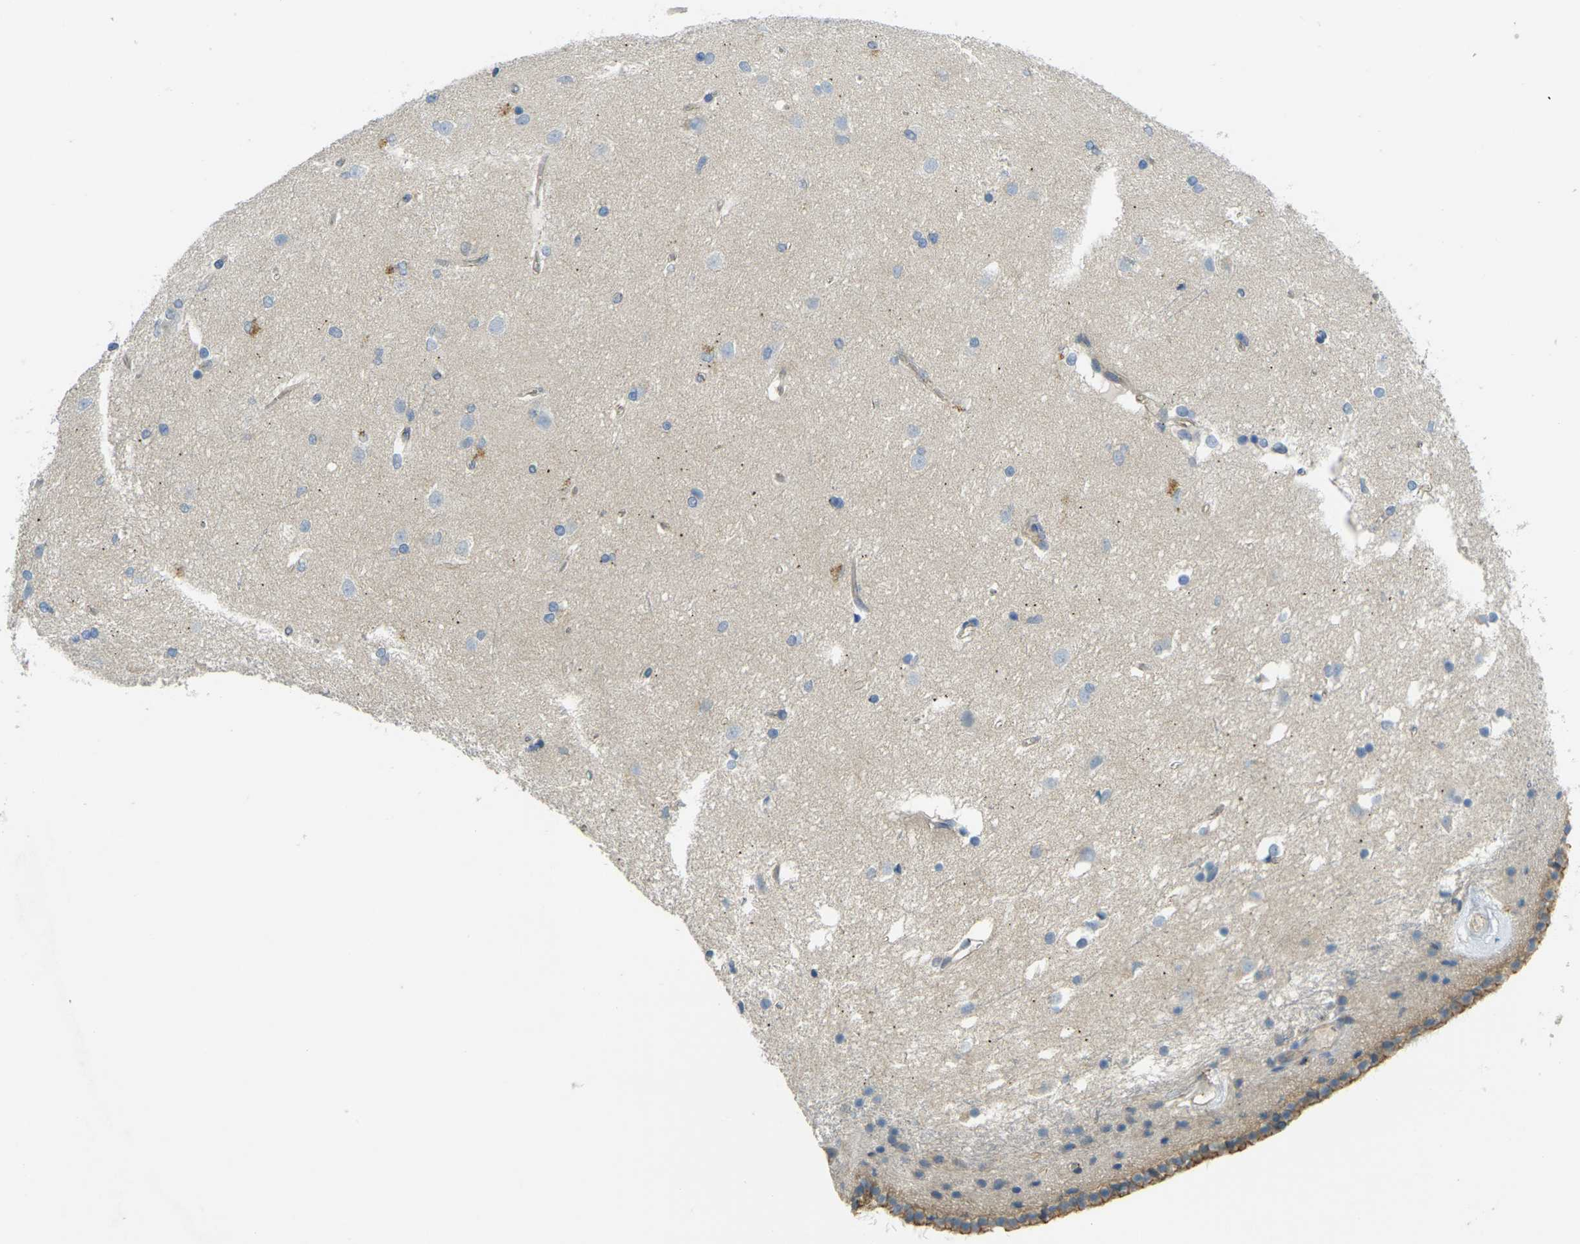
{"staining": {"intensity": "weak", "quantity": "<25%", "location": "cytoplasmic/membranous"}, "tissue": "caudate", "cell_type": "Glial cells", "image_type": "normal", "snomed": [{"axis": "morphology", "description": "Normal tissue, NOS"}, {"axis": "topography", "description": "Lateral ventricle wall"}], "caption": "High power microscopy histopathology image of an immunohistochemistry photomicrograph of benign caudate, revealing no significant expression in glial cells. (Stains: DAB (3,3'-diaminobenzidine) IHC with hematoxylin counter stain, Microscopy: brightfield microscopy at high magnification).", "gene": "RHBDD1", "patient": {"sex": "female", "age": 19}}